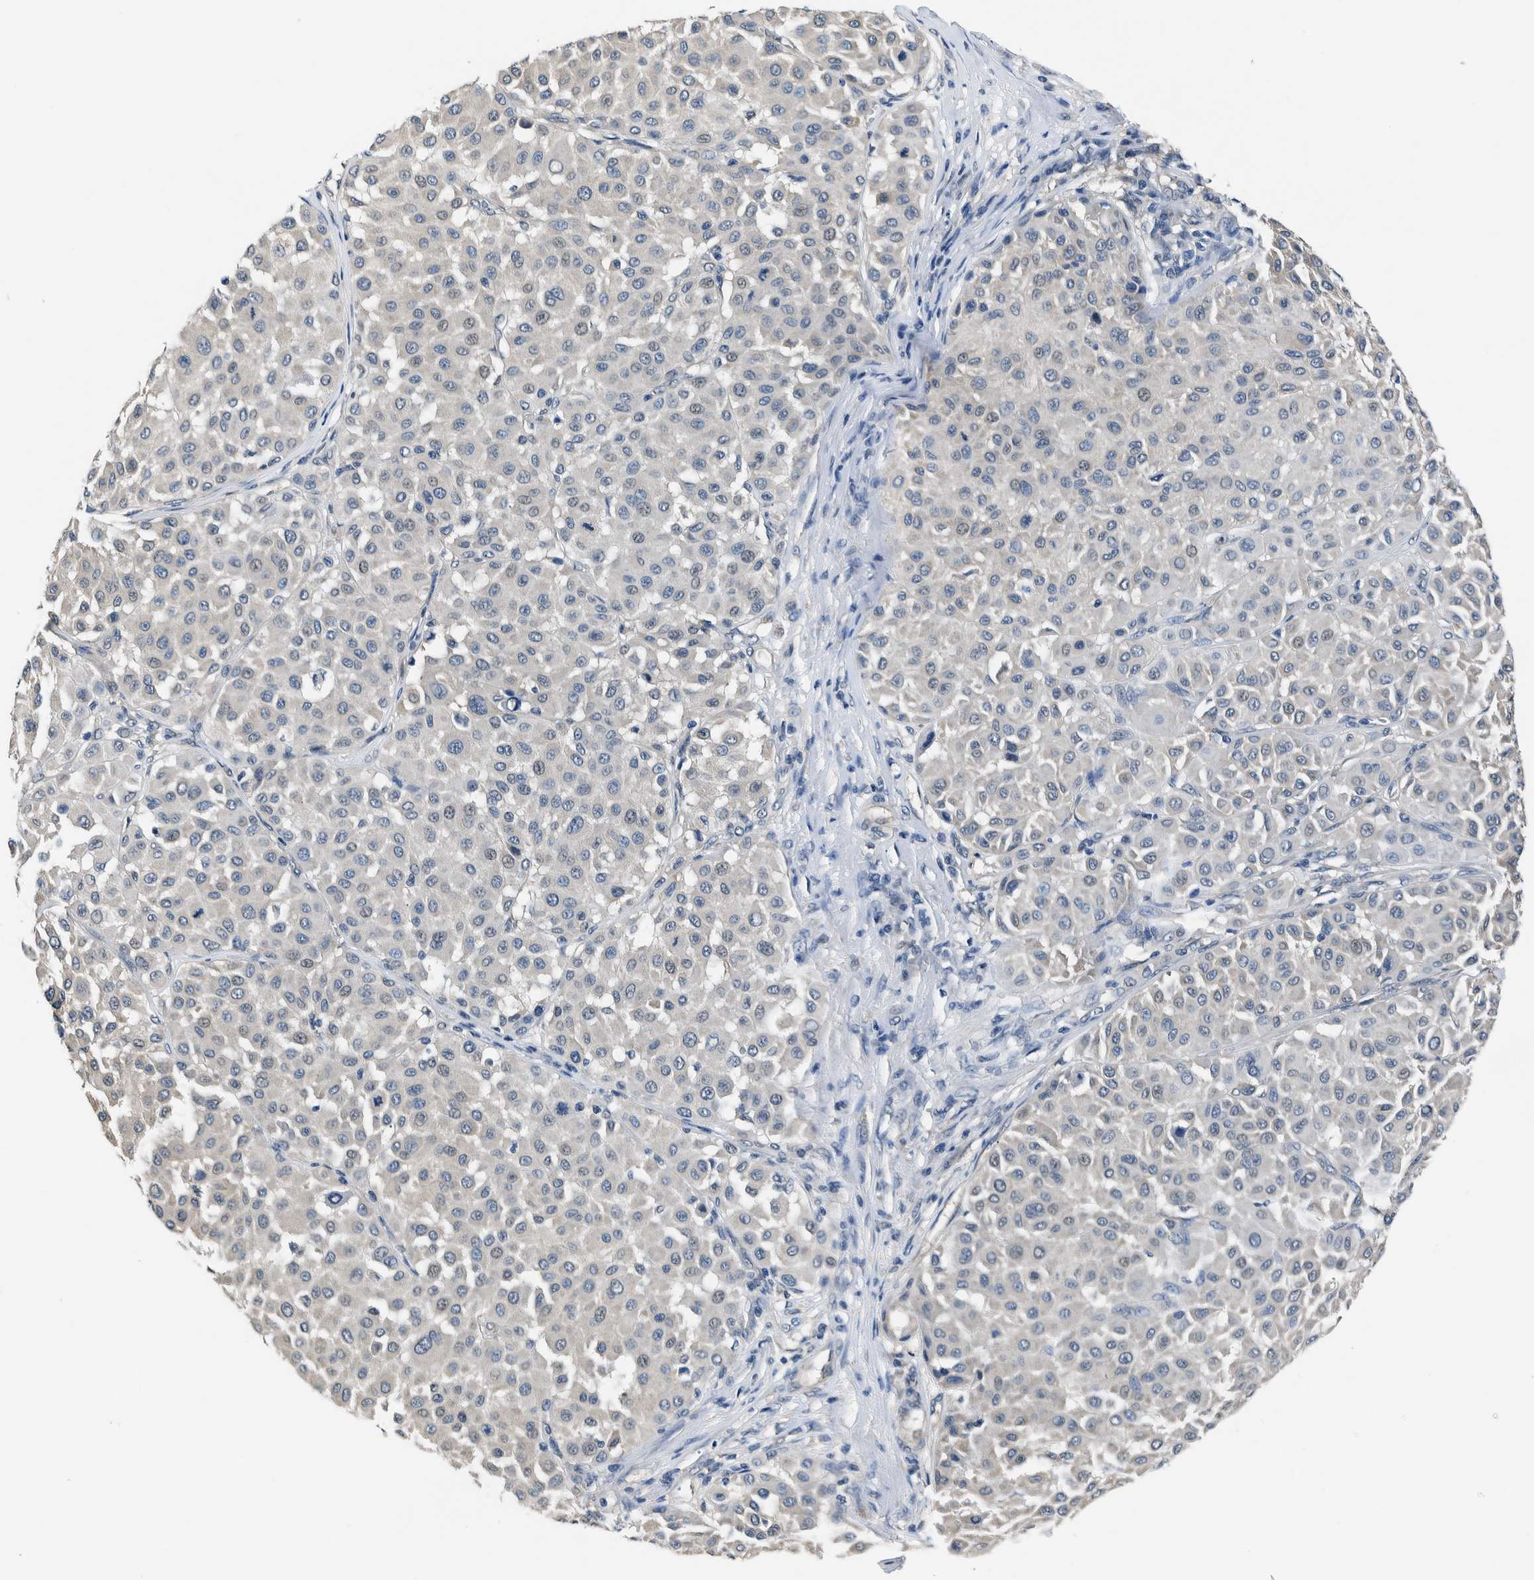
{"staining": {"intensity": "negative", "quantity": "none", "location": "none"}, "tissue": "melanoma", "cell_type": "Tumor cells", "image_type": "cancer", "snomed": [{"axis": "morphology", "description": "Malignant melanoma, Metastatic site"}, {"axis": "topography", "description": "Soft tissue"}], "caption": "An immunohistochemistry (IHC) histopathology image of malignant melanoma (metastatic site) is shown. There is no staining in tumor cells of malignant melanoma (metastatic site).", "gene": "NIBAN2", "patient": {"sex": "male", "age": 41}}